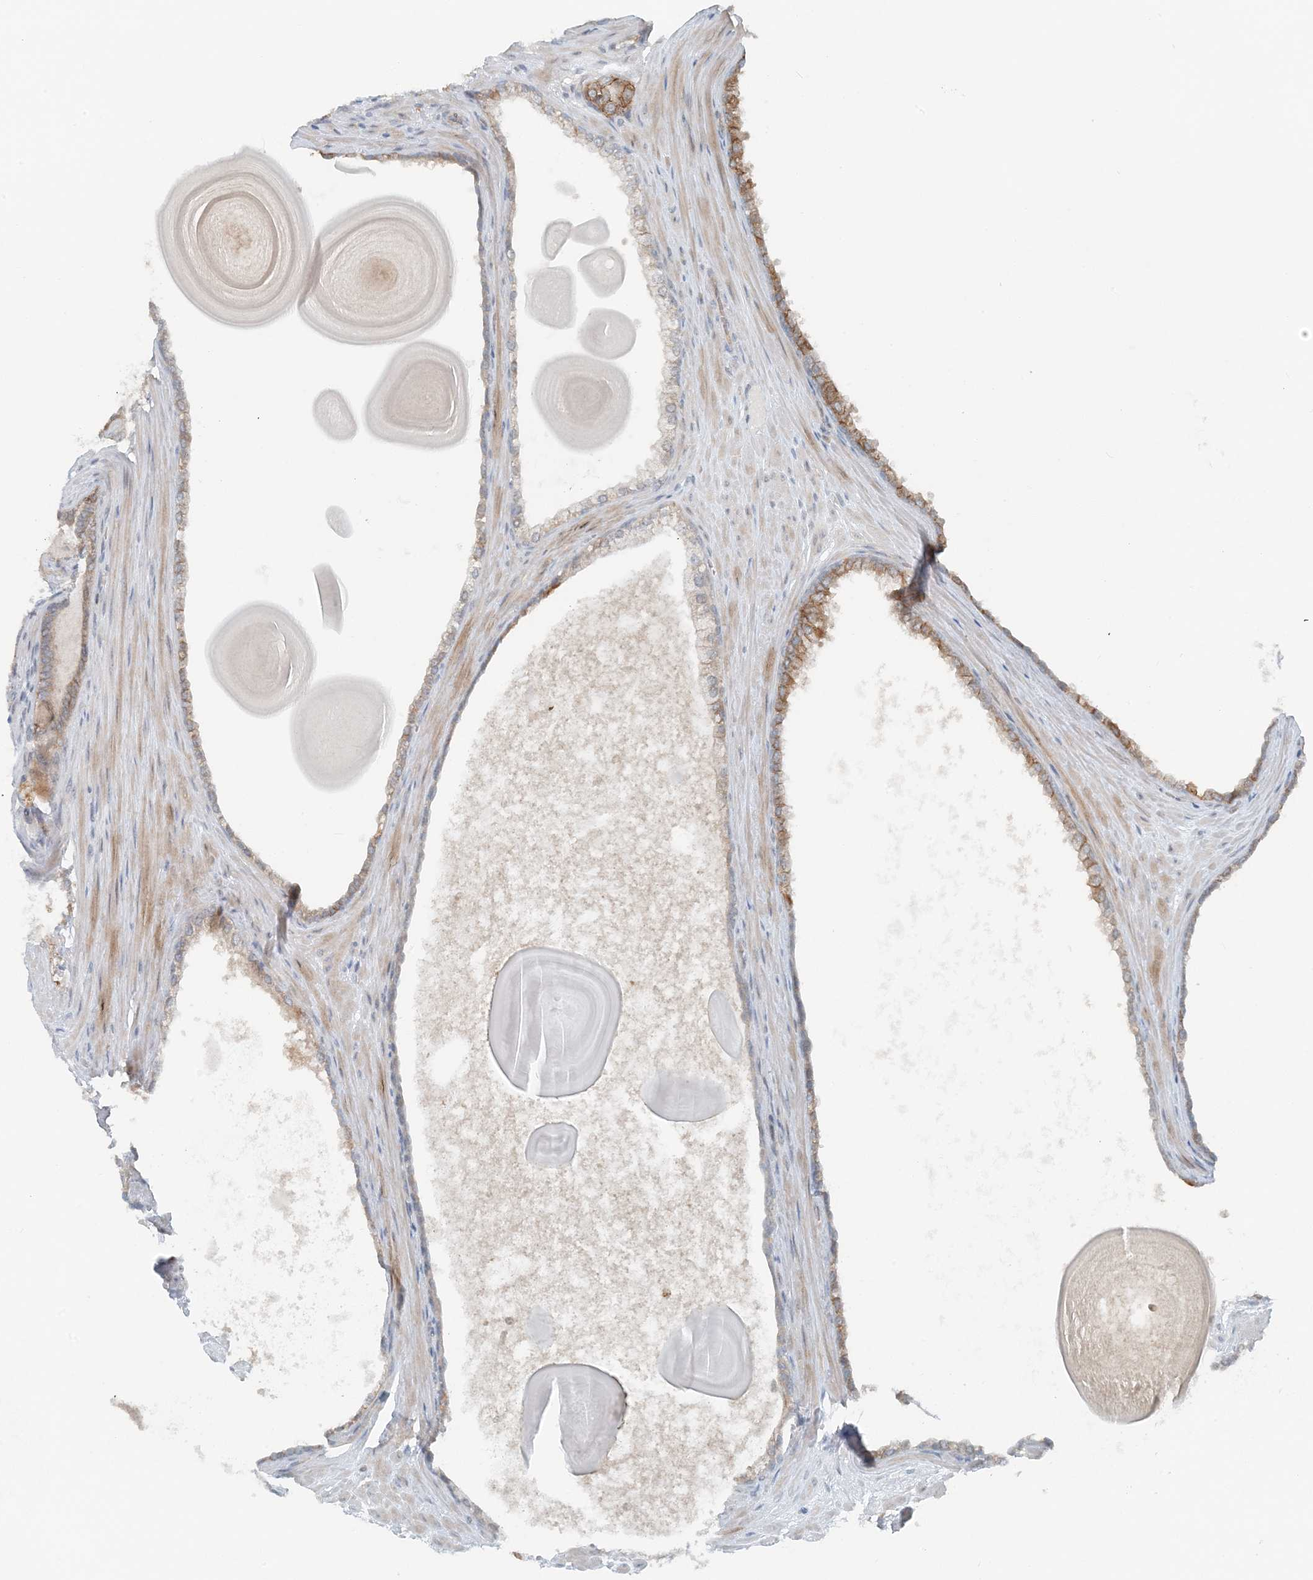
{"staining": {"intensity": "moderate", "quantity": "<25%", "location": "cytoplasmic/membranous"}, "tissue": "prostate cancer", "cell_type": "Tumor cells", "image_type": "cancer", "snomed": [{"axis": "morphology", "description": "Adenocarcinoma, Low grade"}, {"axis": "topography", "description": "Prostate"}], "caption": "DAB (3,3'-diaminobenzidine) immunohistochemical staining of human prostate cancer demonstrates moderate cytoplasmic/membranous protein positivity in approximately <25% of tumor cells.", "gene": "MITD1", "patient": {"sex": "male", "age": 70}}